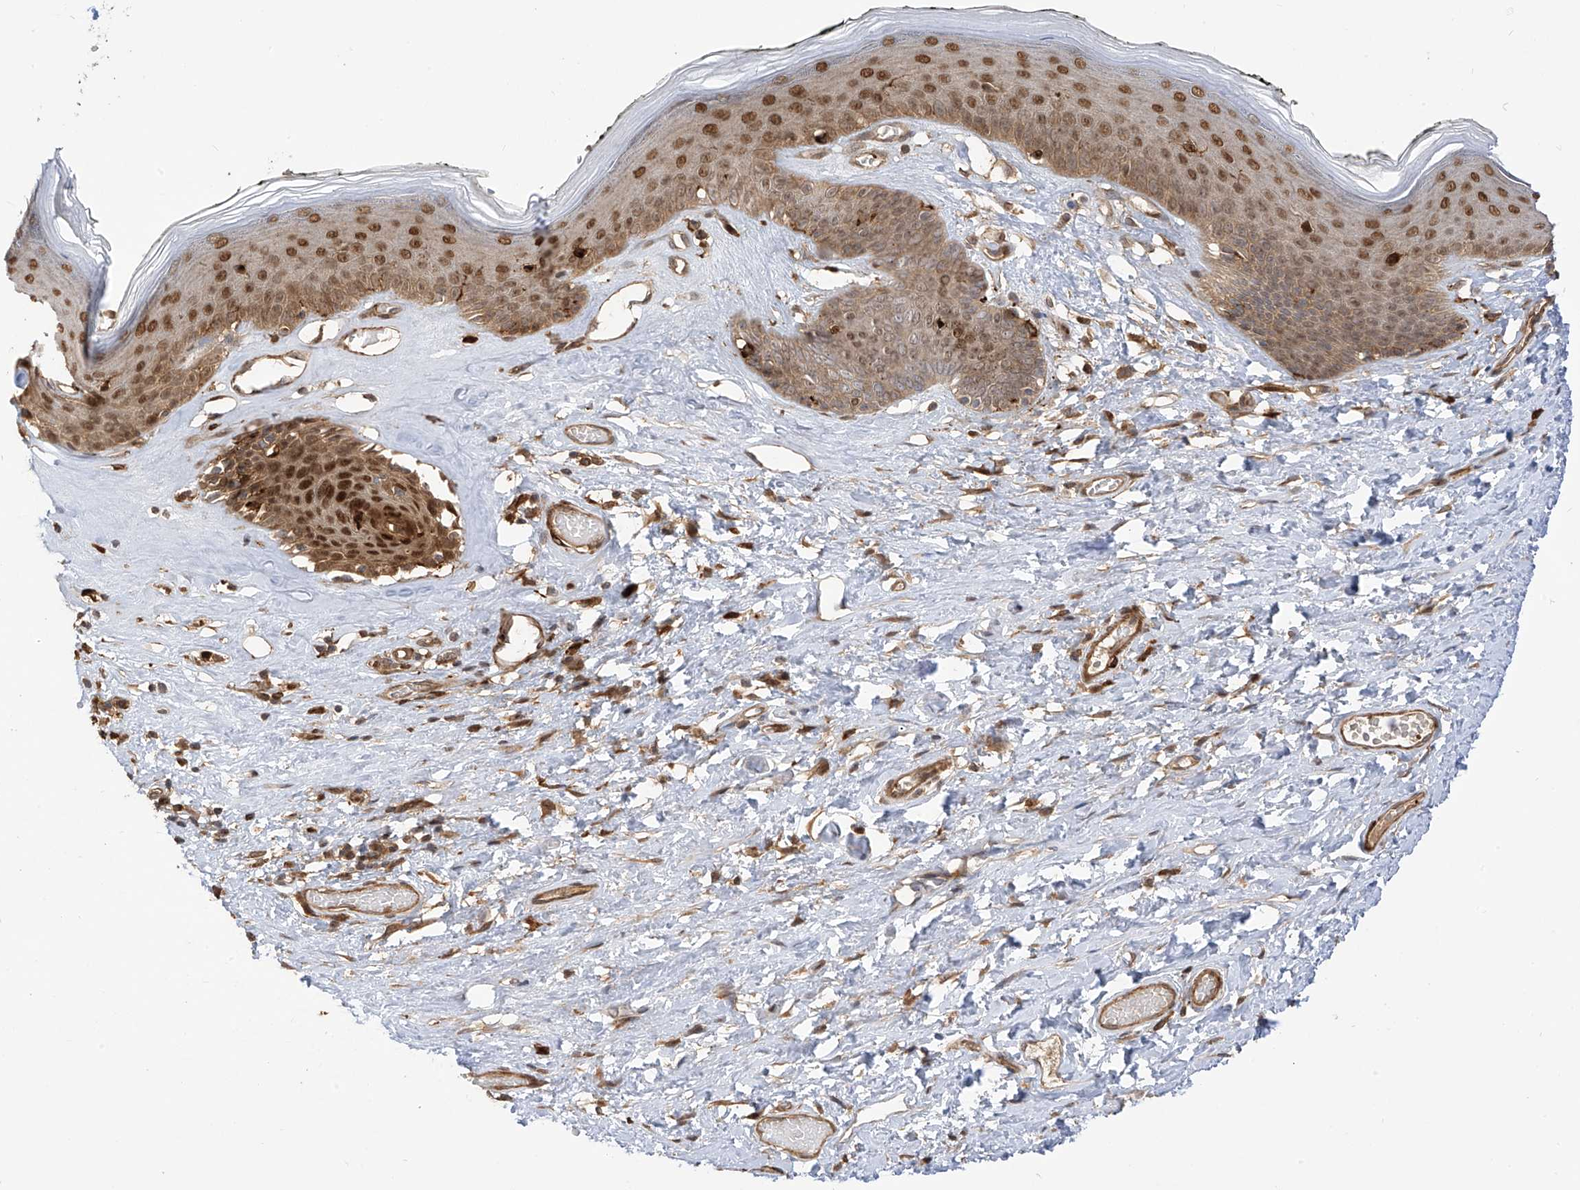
{"staining": {"intensity": "strong", "quantity": ">75%", "location": "nuclear"}, "tissue": "skin", "cell_type": "Epidermal cells", "image_type": "normal", "snomed": [{"axis": "morphology", "description": "Normal tissue, NOS"}, {"axis": "morphology", "description": "Inflammation, NOS"}, {"axis": "topography", "description": "Vulva"}], "caption": "About >75% of epidermal cells in benign human skin reveal strong nuclear protein staining as visualized by brown immunohistochemical staining.", "gene": "ATAD2B", "patient": {"sex": "female", "age": 84}}